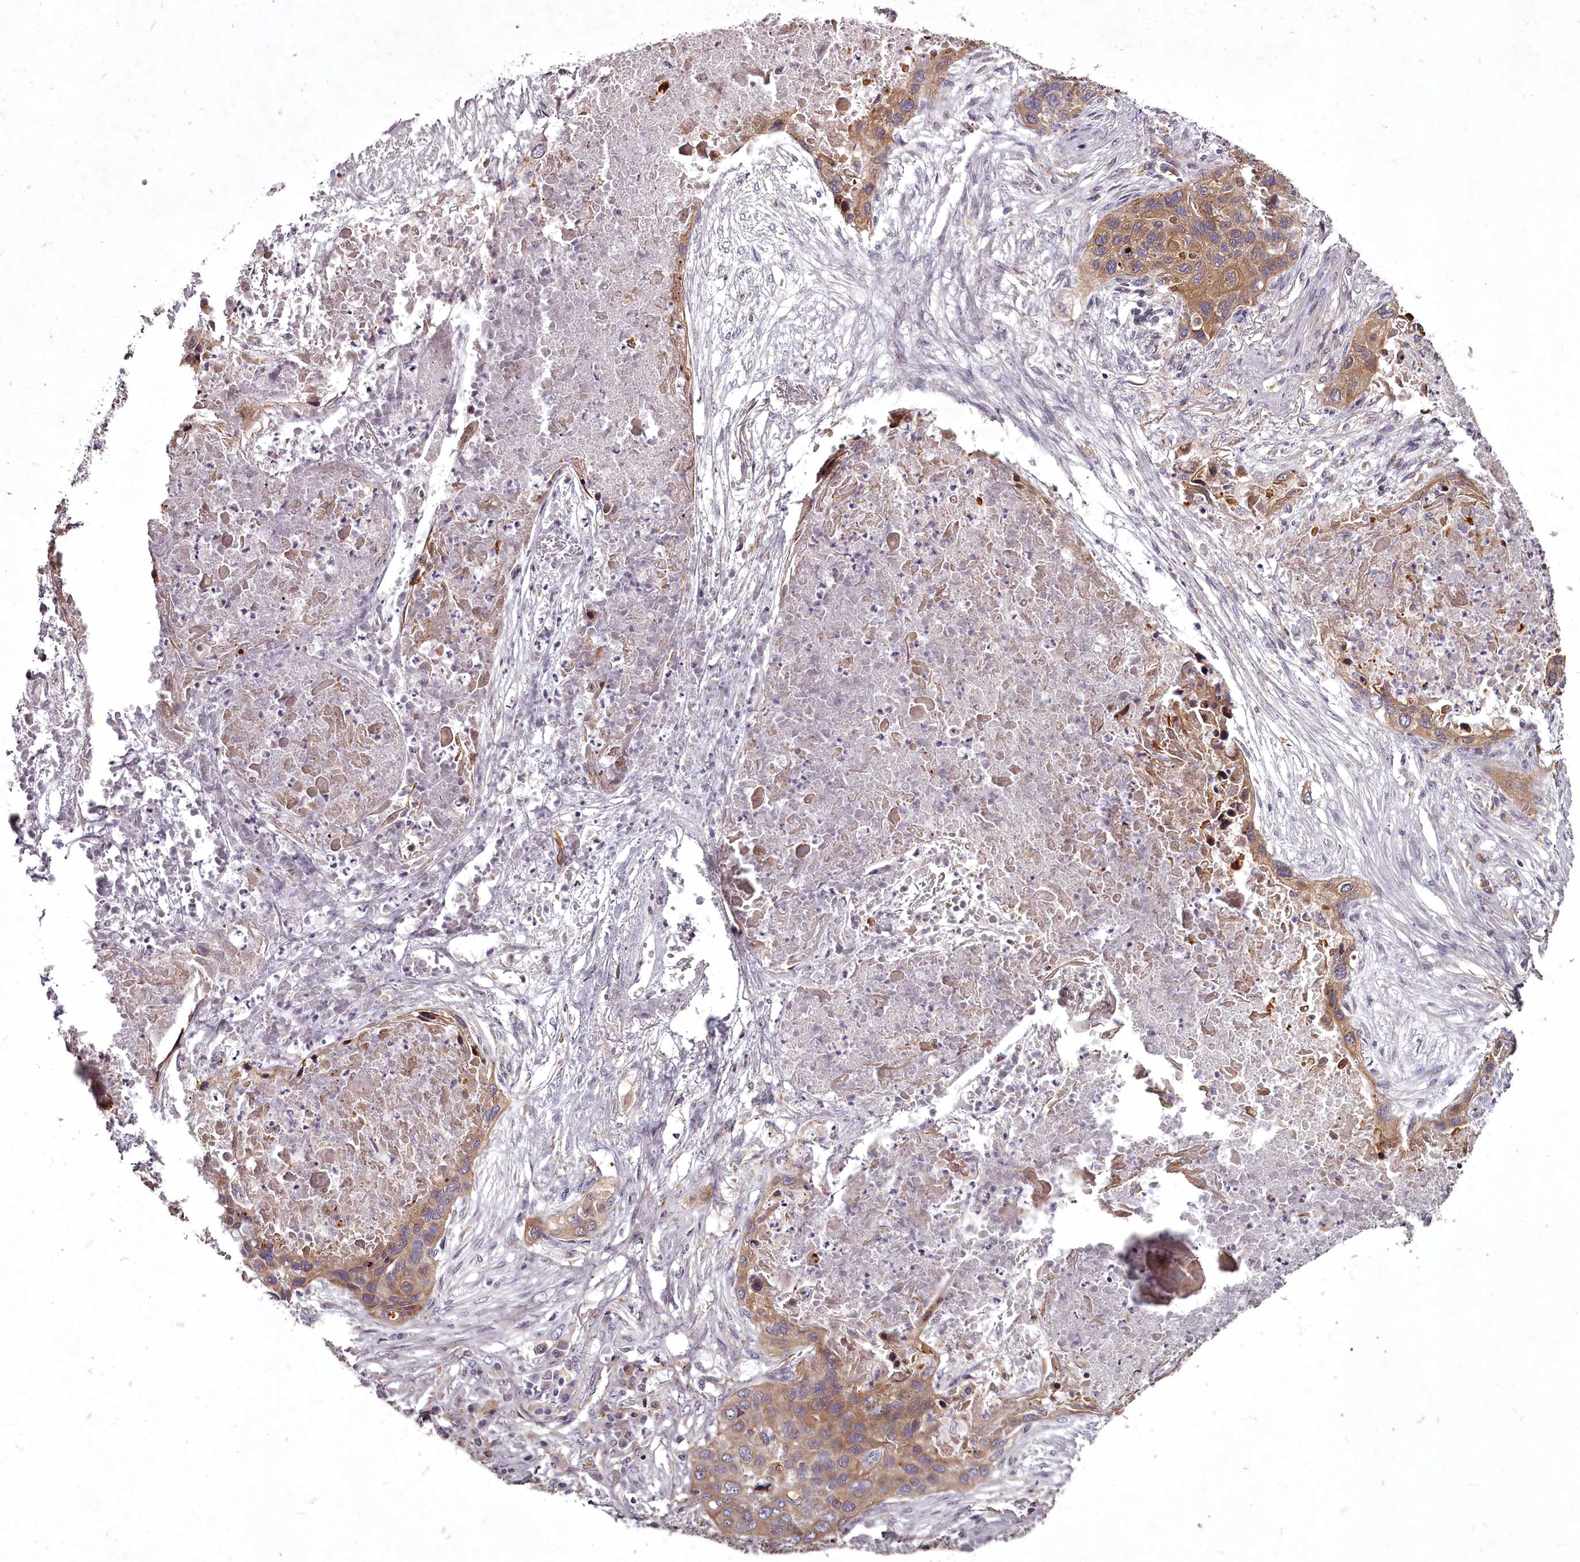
{"staining": {"intensity": "moderate", "quantity": ">75%", "location": "cytoplasmic/membranous"}, "tissue": "lung cancer", "cell_type": "Tumor cells", "image_type": "cancer", "snomed": [{"axis": "morphology", "description": "Squamous cell carcinoma, NOS"}, {"axis": "topography", "description": "Lung"}], "caption": "A micrograph of lung cancer (squamous cell carcinoma) stained for a protein demonstrates moderate cytoplasmic/membranous brown staining in tumor cells. (Brightfield microscopy of DAB IHC at high magnification).", "gene": "STX6", "patient": {"sex": "female", "age": 63}}